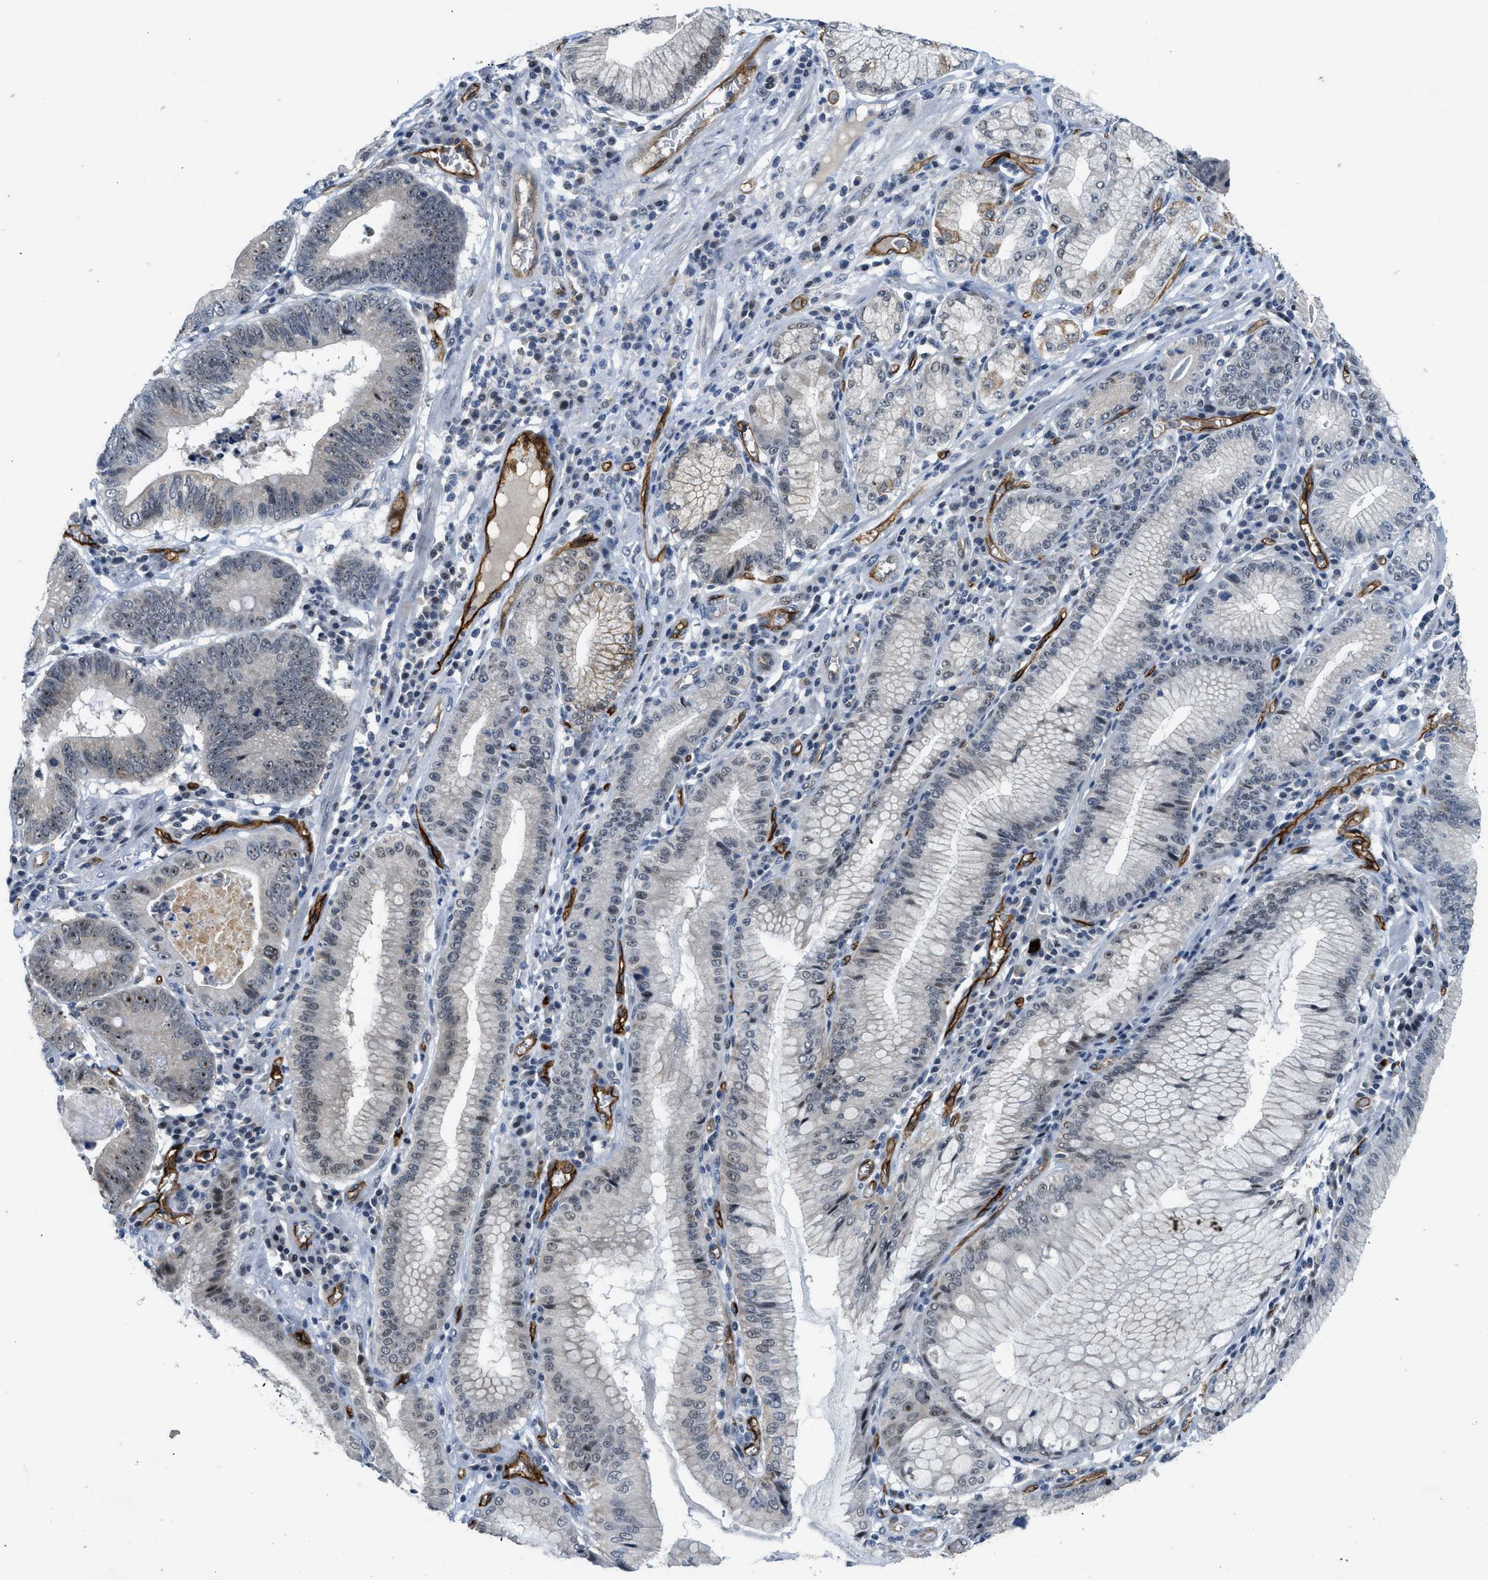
{"staining": {"intensity": "weak", "quantity": "25%-75%", "location": "nuclear"}, "tissue": "stomach cancer", "cell_type": "Tumor cells", "image_type": "cancer", "snomed": [{"axis": "morphology", "description": "Adenocarcinoma, NOS"}, {"axis": "topography", "description": "Stomach"}], "caption": "Weak nuclear protein staining is present in about 25%-75% of tumor cells in stomach cancer (adenocarcinoma).", "gene": "SLCO2A1", "patient": {"sex": "male", "age": 59}}